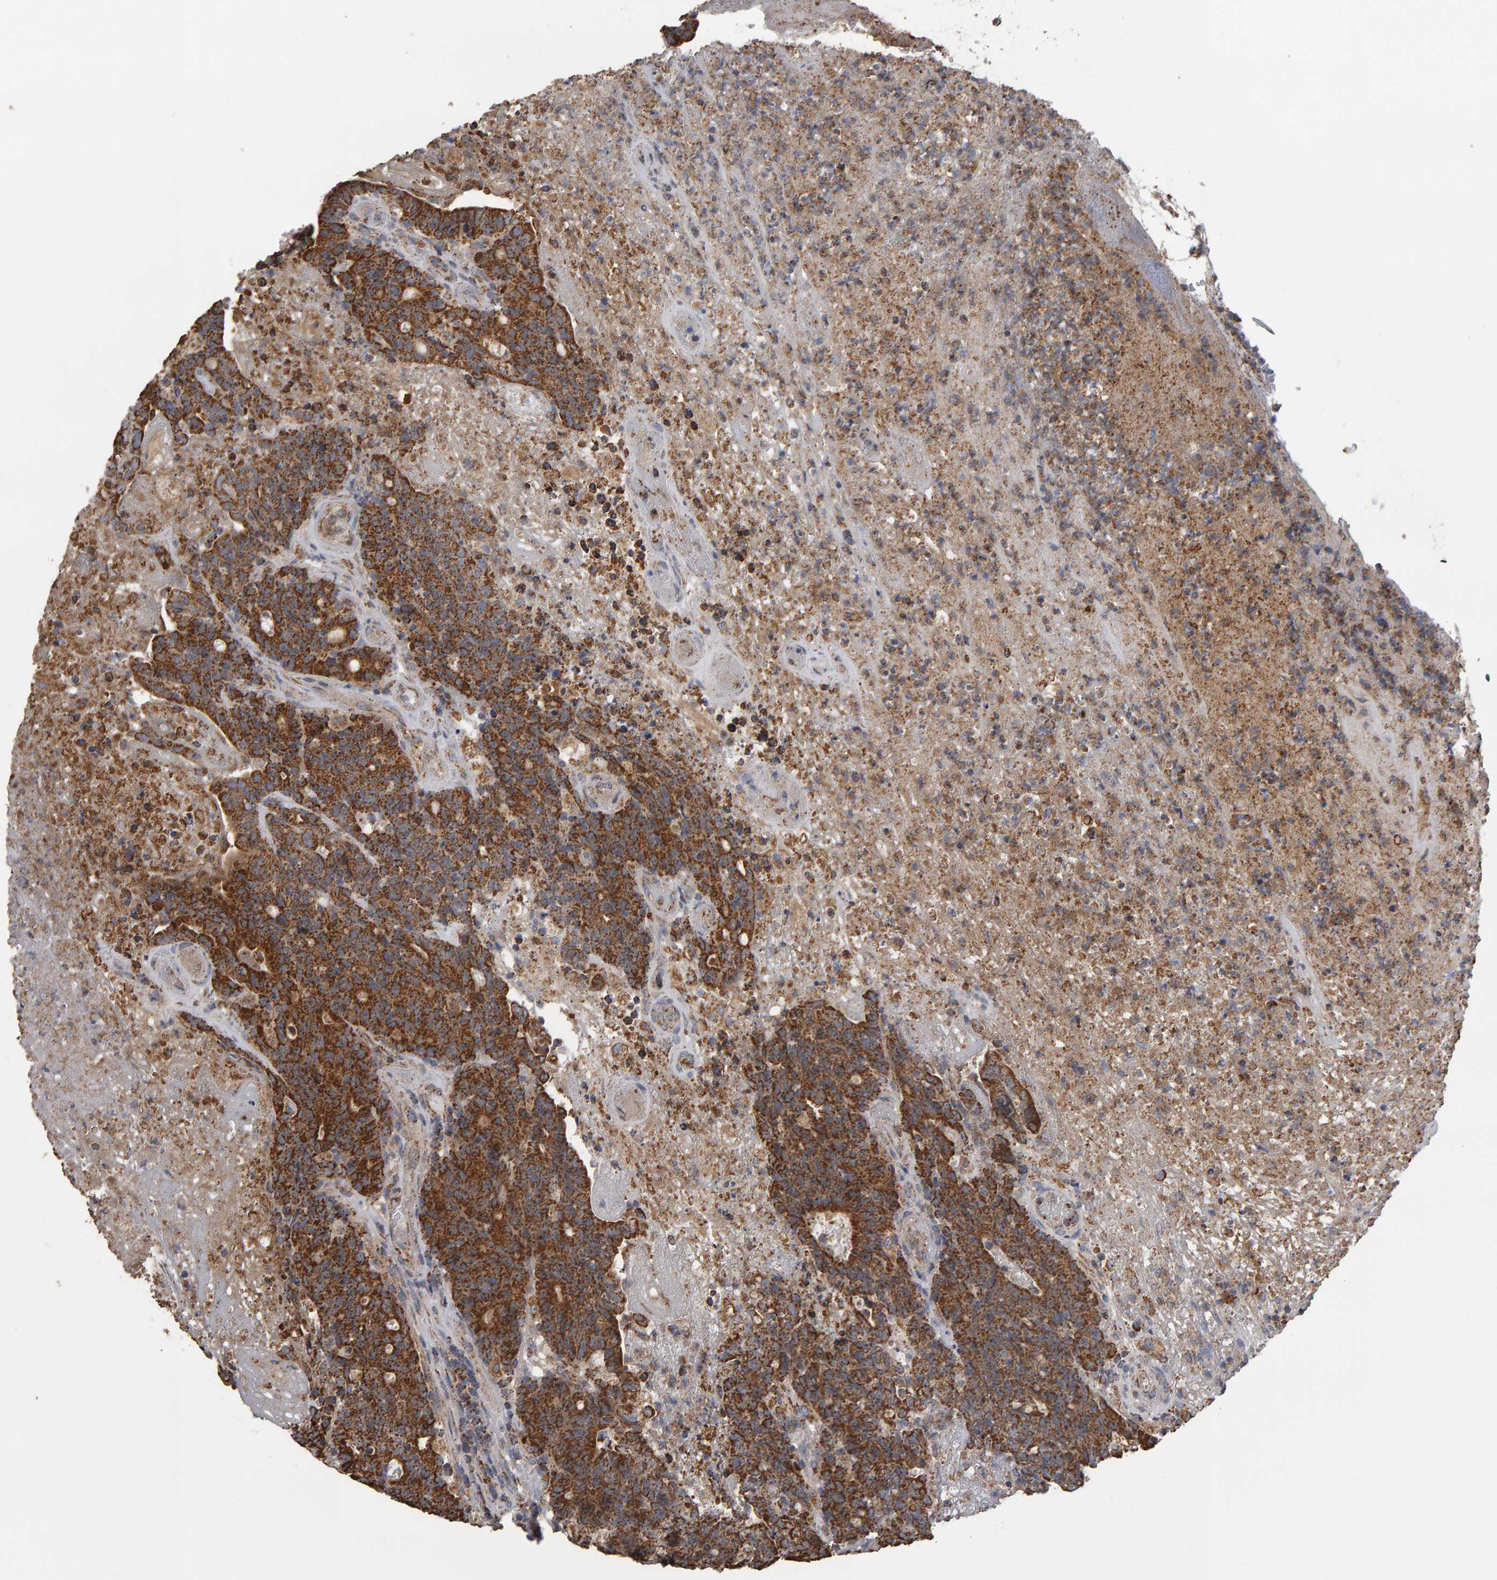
{"staining": {"intensity": "strong", "quantity": ">75%", "location": "cytoplasmic/membranous"}, "tissue": "colorectal cancer", "cell_type": "Tumor cells", "image_type": "cancer", "snomed": [{"axis": "morphology", "description": "Normal tissue, NOS"}, {"axis": "morphology", "description": "Adenocarcinoma, NOS"}, {"axis": "topography", "description": "Colon"}], "caption": "A brown stain highlights strong cytoplasmic/membranous positivity of a protein in colorectal cancer tumor cells.", "gene": "TOM1L1", "patient": {"sex": "female", "age": 75}}